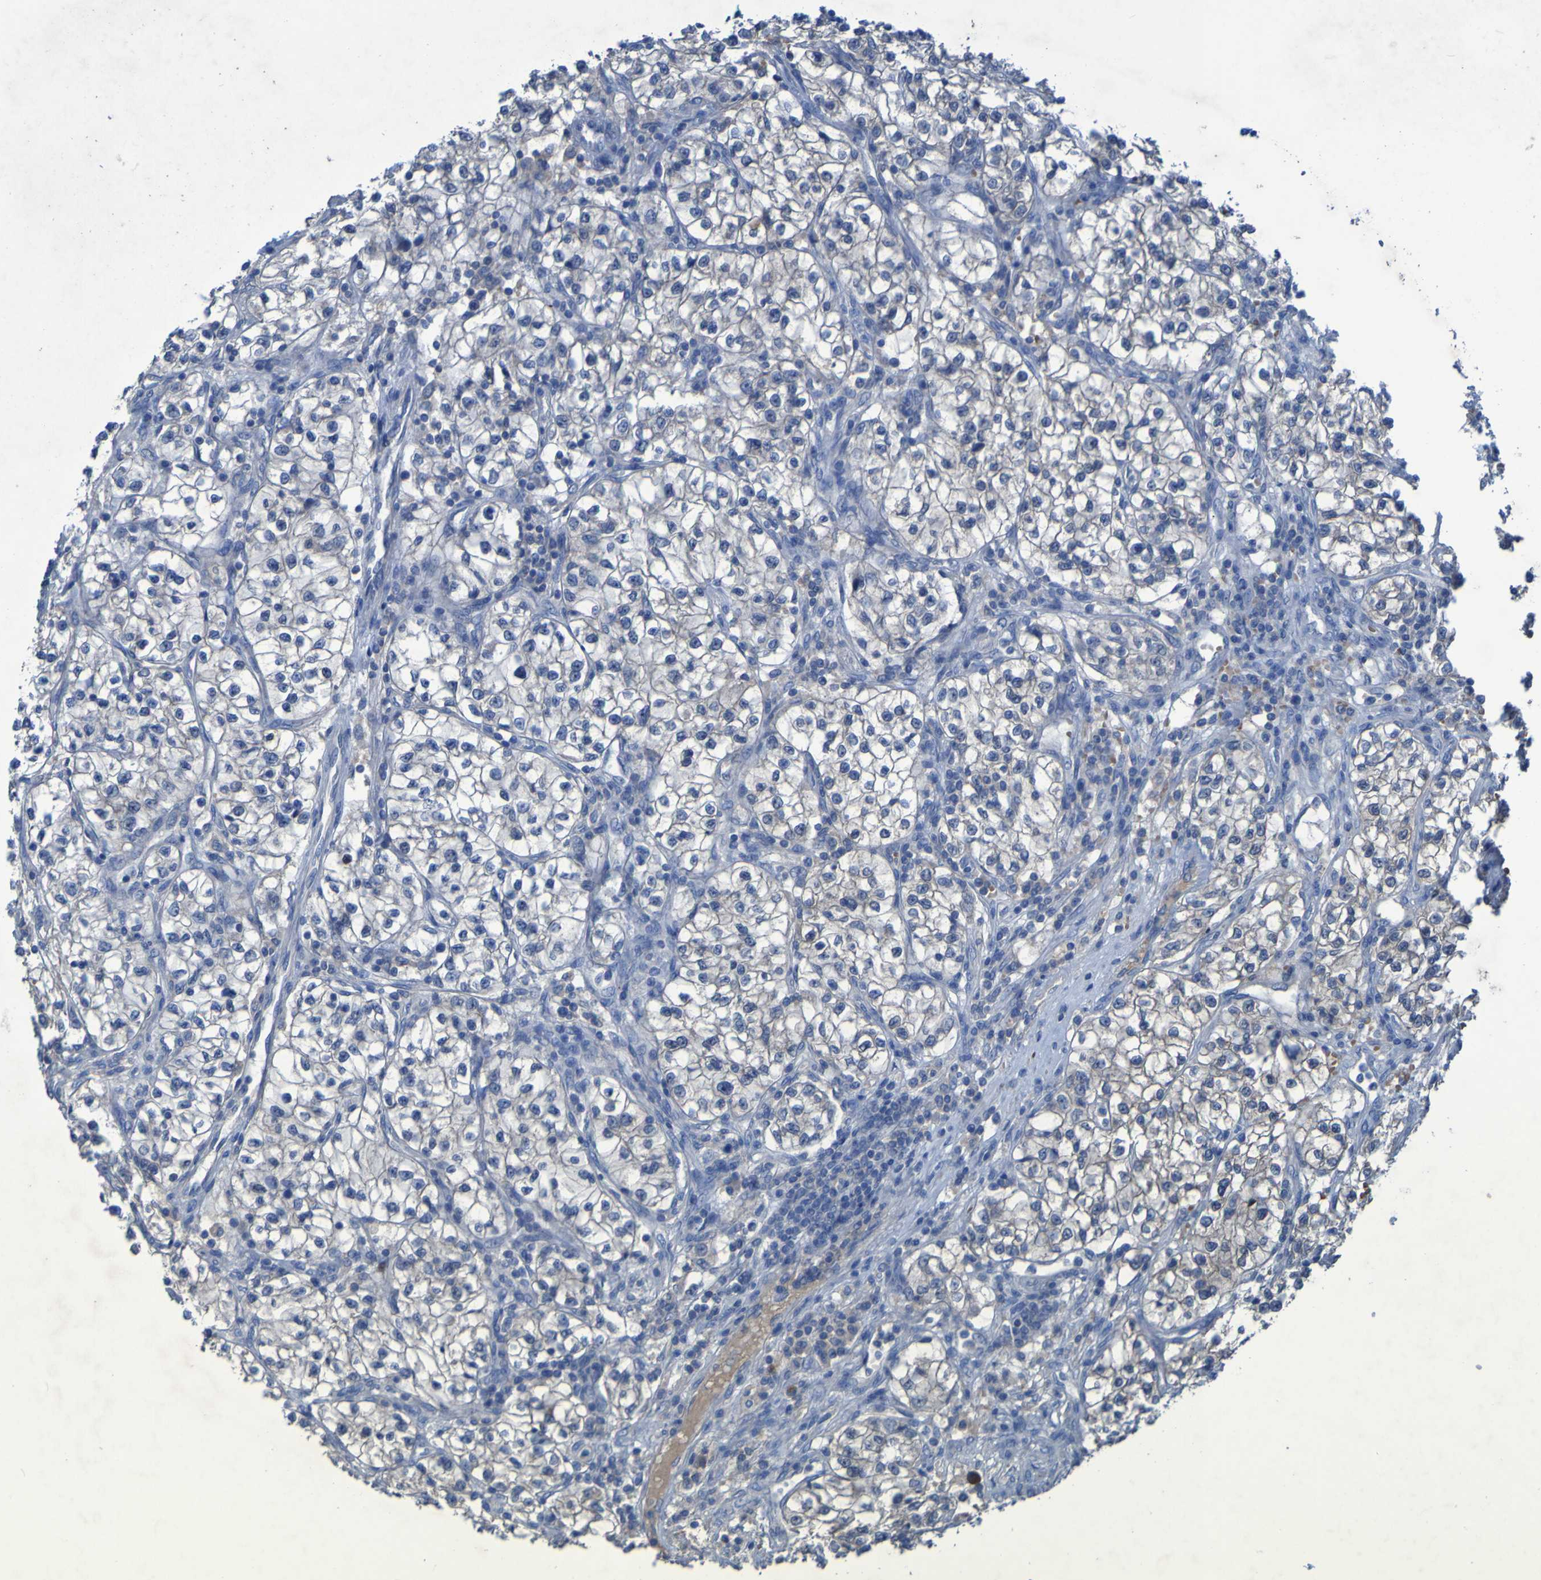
{"staining": {"intensity": "negative", "quantity": "none", "location": "none"}, "tissue": "renal cancer", "cell_type": "Tumor cells", "image_type": "cancer", "snomed": [{"axis": "morphology", "description": "Adenocarcinoma, NOS"}, {"axis": "topography", "description": "Kidney"}], "caption": "This image is of renal adenocarcinoma stained with IHC to label a protein in brown with the nuclei are counter-stained blue. There is no staining in tumor cells.", "gene": "SGK2", "patient": {"sex": "female", "age": 57}}